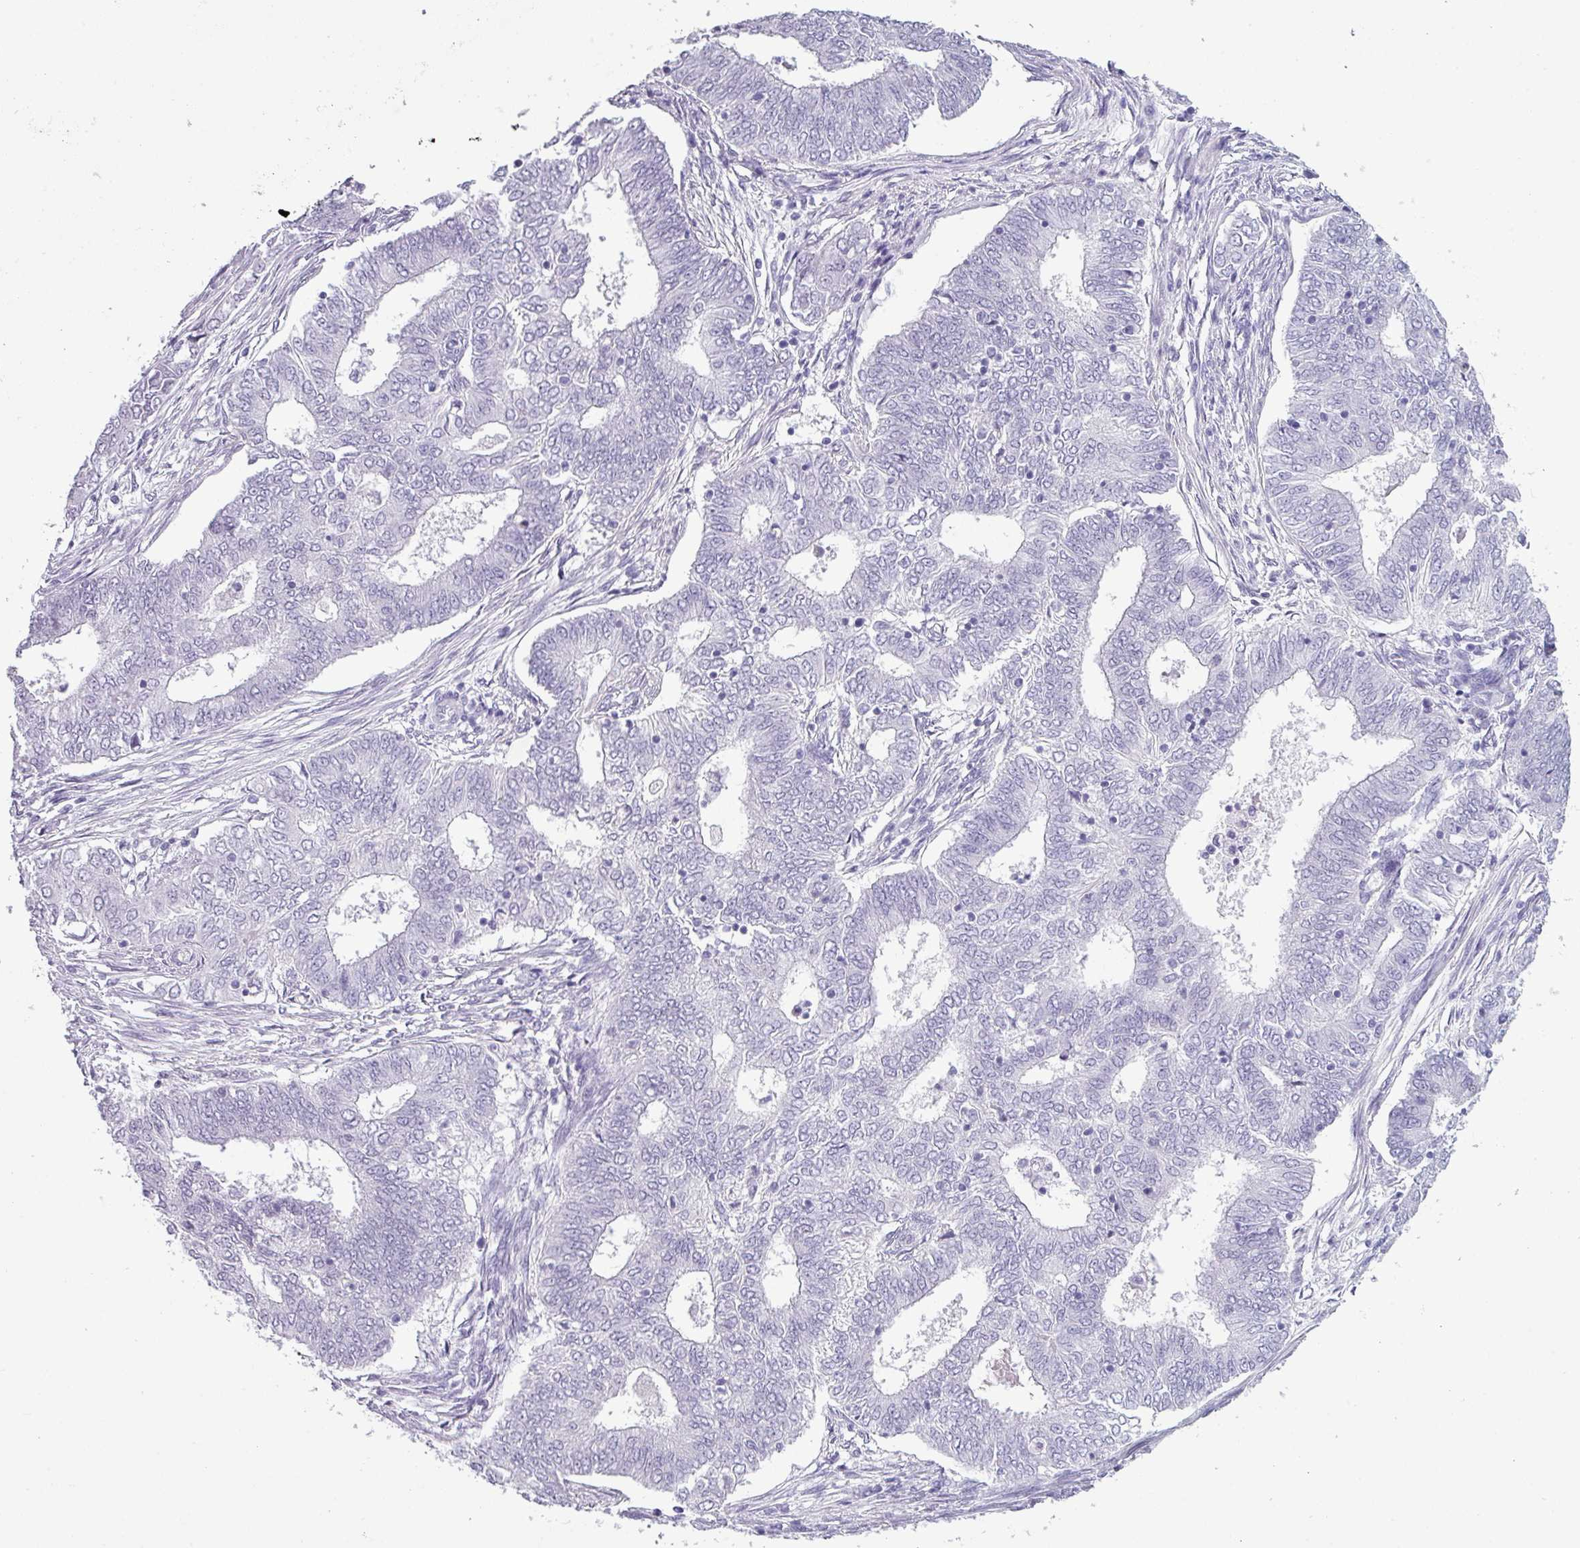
{"staining": {"intensity": "negative", "quantity": "none", "location": "none"}, "tissue": "endometrial cancer", "cell_type": "Tumor cells", "image_type": "cancer", "snomed": [{"axis": "morphology", "description": "Adenocarcinoma, NOS"}, {"axis": "topography", "description": "Endometrium"}], "caption": "A high-resolution photomicrograph shows immunohistochemistry staining of endometrial cancer, which shows no significant expression in tumor cells.", "gene": "SRGAP1", "patient": {"sex": "female", "age": 62}}